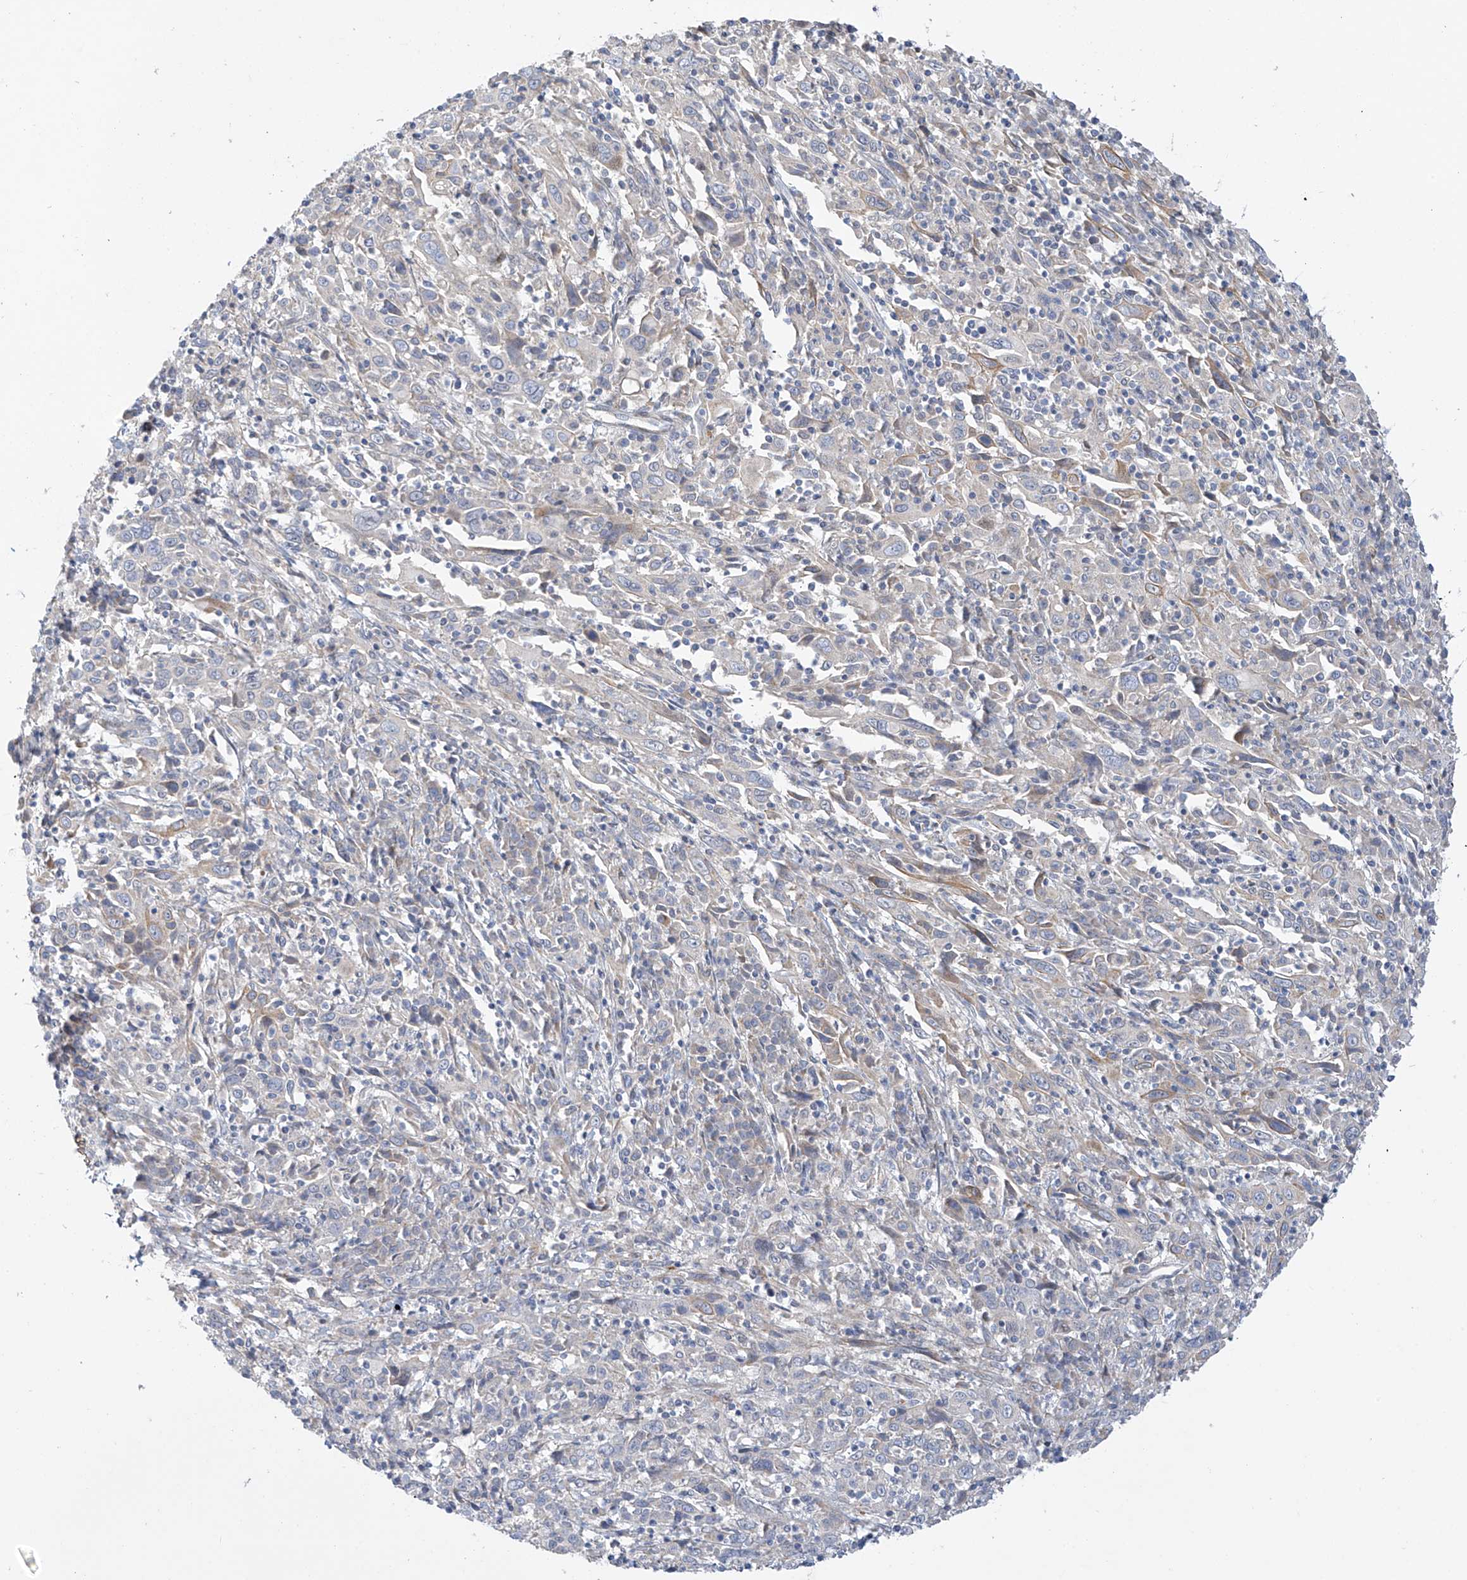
{"staining": {"intensity": "negative", "quantity": "none", "location": "none"}, "tissue": "cervical cancer", "cell_type": "Tumor cells", "image_type": "cancer", "snomed": [{"axis": "morphology", "description": "Squamous cell carcinoma, NOS"}, {"axis": "topography", "description": "Cervix"}], "caption": "High magnification brightfield microscopy of cervical cancer (squamous cell carcinoma) stained with DAB (brown) and counterstained with hematoxylin (blue): tumor cells show no significant positivity. (DAB immunohistochemistry with hematoxylin counter stain).", "gene": "ZNF641", "patient": {"sex": "female", "age": 46}}